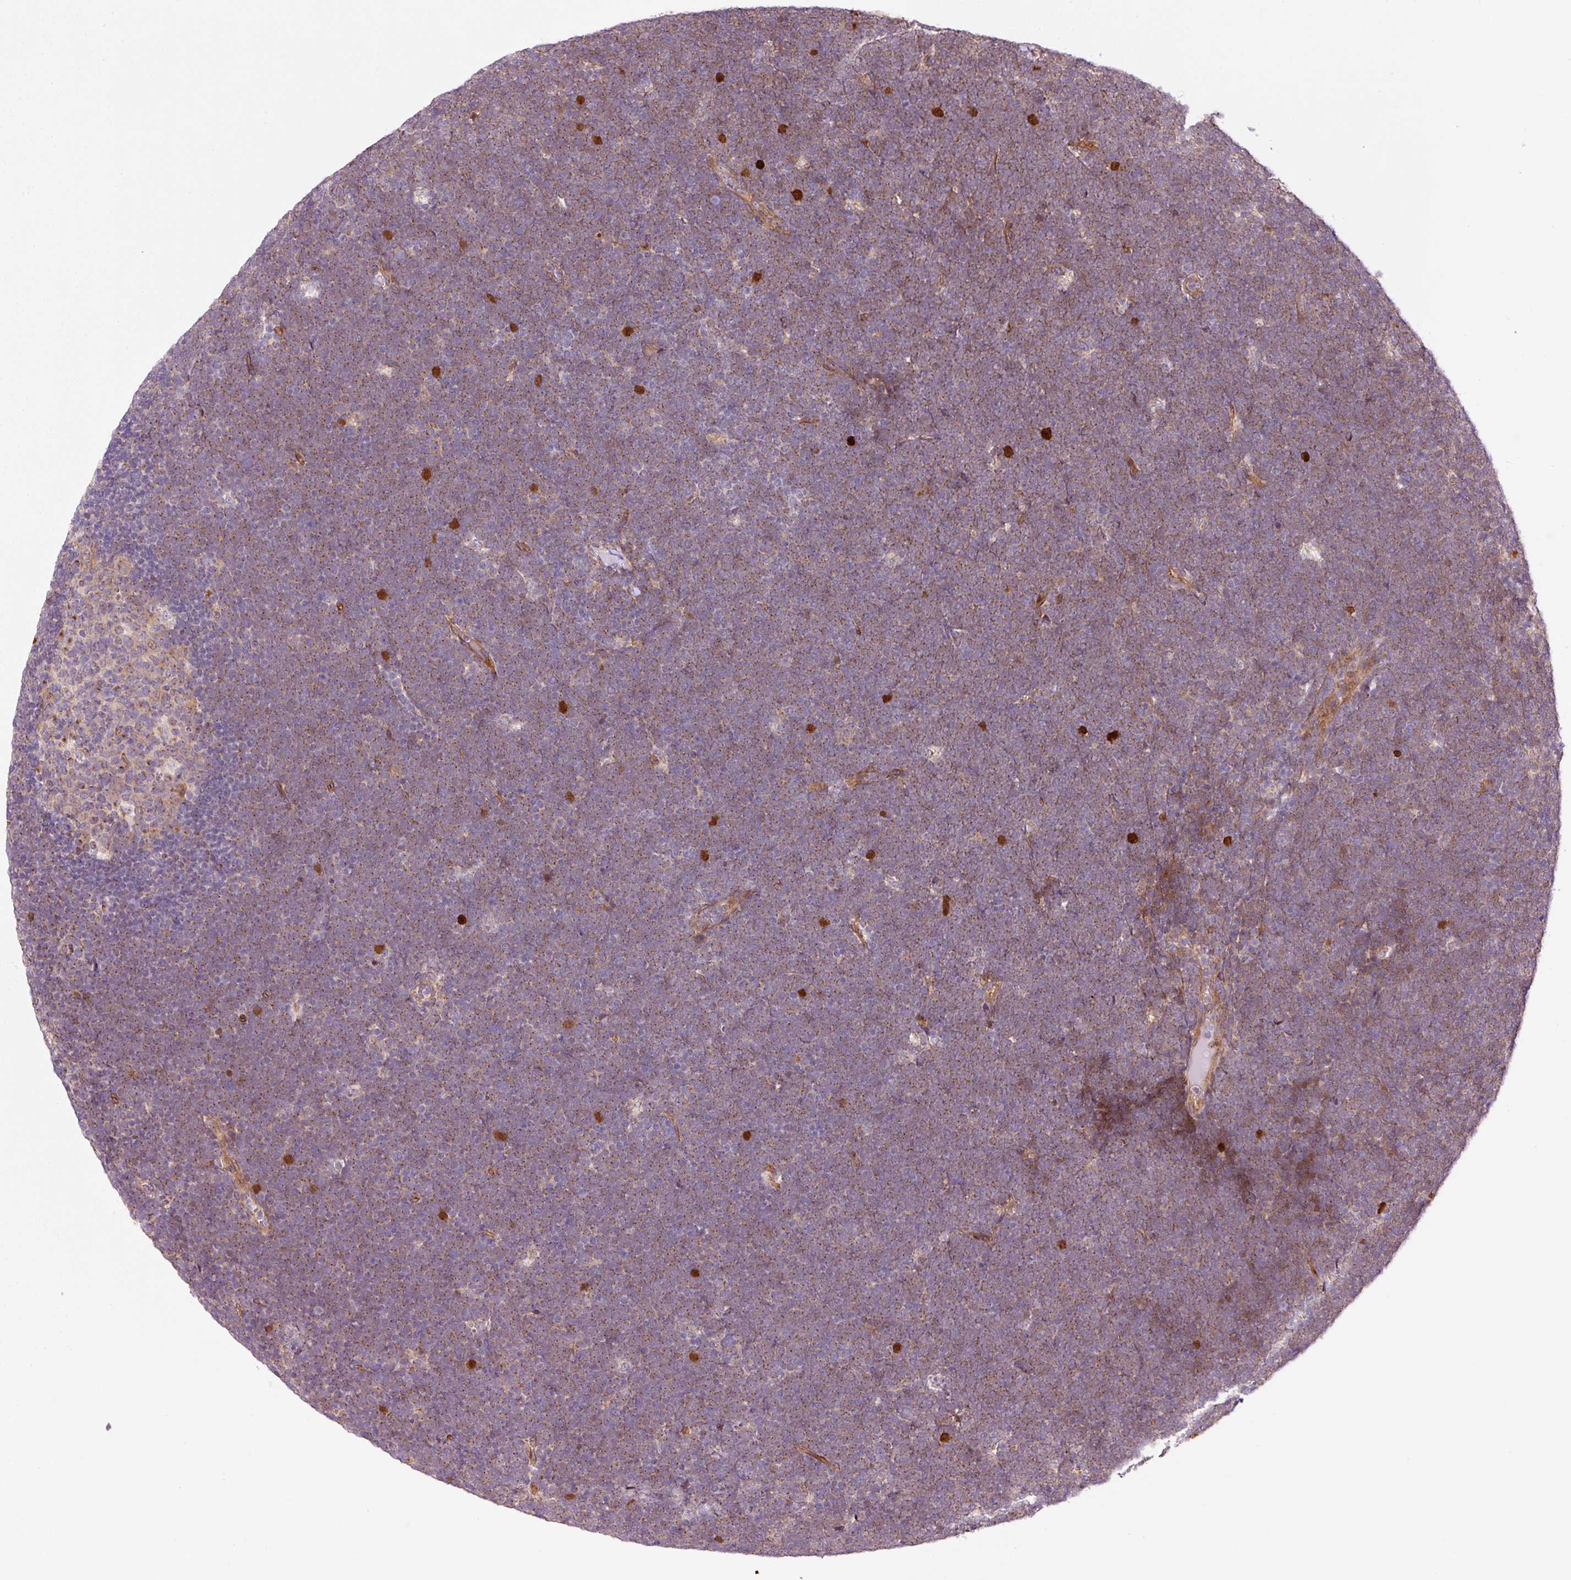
{"staining": {"intensity": "weak", "quantity": ">75%", "location": "cytoplasmic/membranous"}, "tissue": "lymphoma", "cell_type": "Tumor cells", "image_type": "cancer", "snomed": [{"axis": "morphology", "description": "Malignant lymphoma, non-Hodgkin's type, High grade"}, {"axis": "topography", "description": "Lymph node"}], "caption": "This is an image of immunohistochemistry staining of high-grade malignant lymphoma, non-Hodgkin's type, which shows weak positivity in the cytoplasmic/membranous of tumor cells.", "gene": "PPP1R14B", "patient": {"sex": "male", "age": 13}}